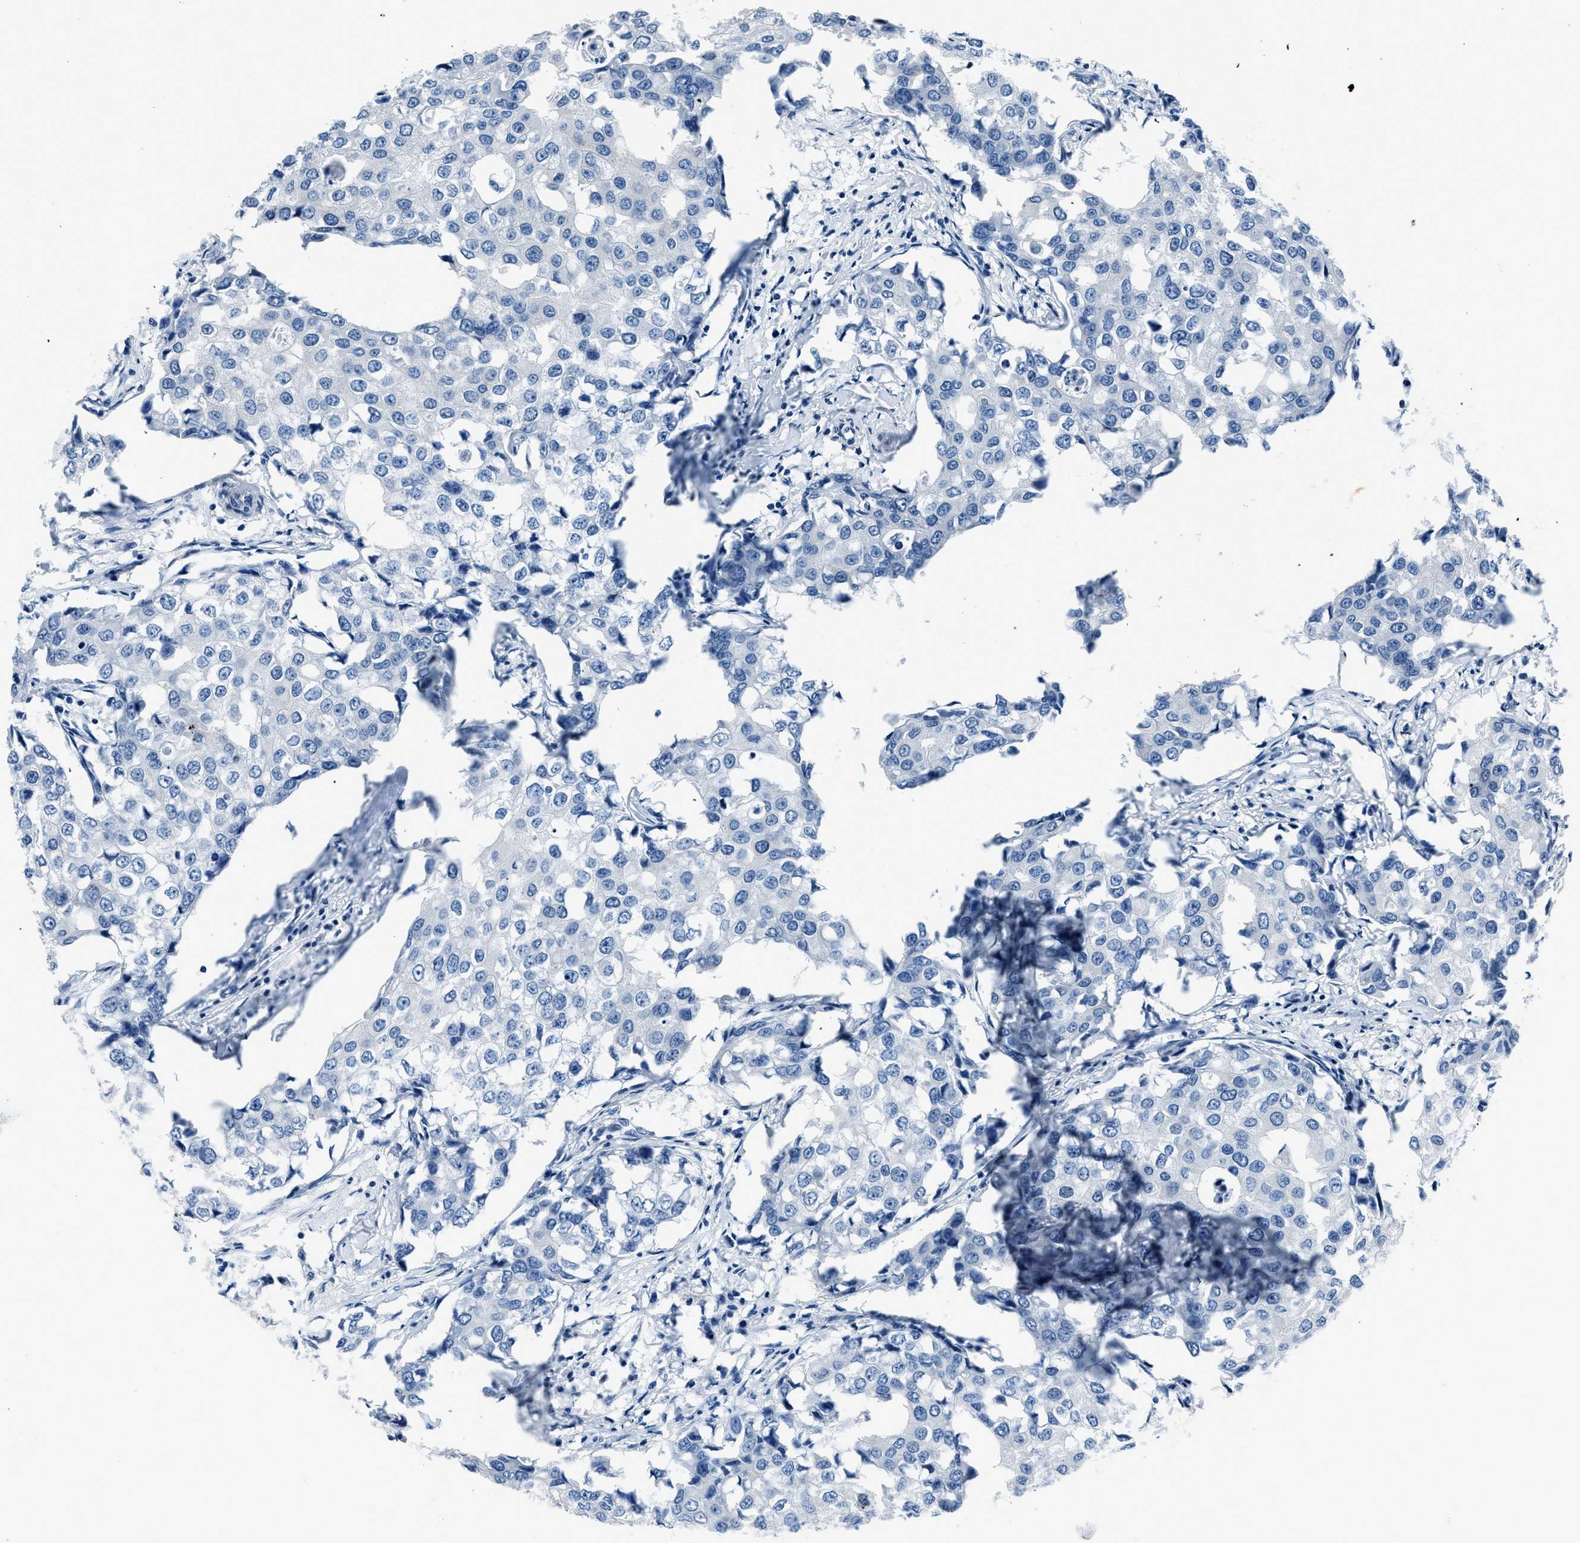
{"staining": {"intensity": "negative", "quantity": "none", "location": "none"}, "tissue": "breast cancer", "cell_type": "Tumor cells", "image_type": "cancer", "snomed": [{"axis": "morphology", "description": "Duct carcinoma"}, {"axis": "topography", "description": "Breast"}], "caption": "DAB immunohistochemical staining of human breast cancer (infiltrating ductal carcinoma) shows no significant expression in tumor cells. Brightfield microscopy of IHC stained with DAB (brown) and hematoxylin (blue), captured at high magnification.", "gene": "GJA3", "patient": {"sex": "female", "age": 27}}